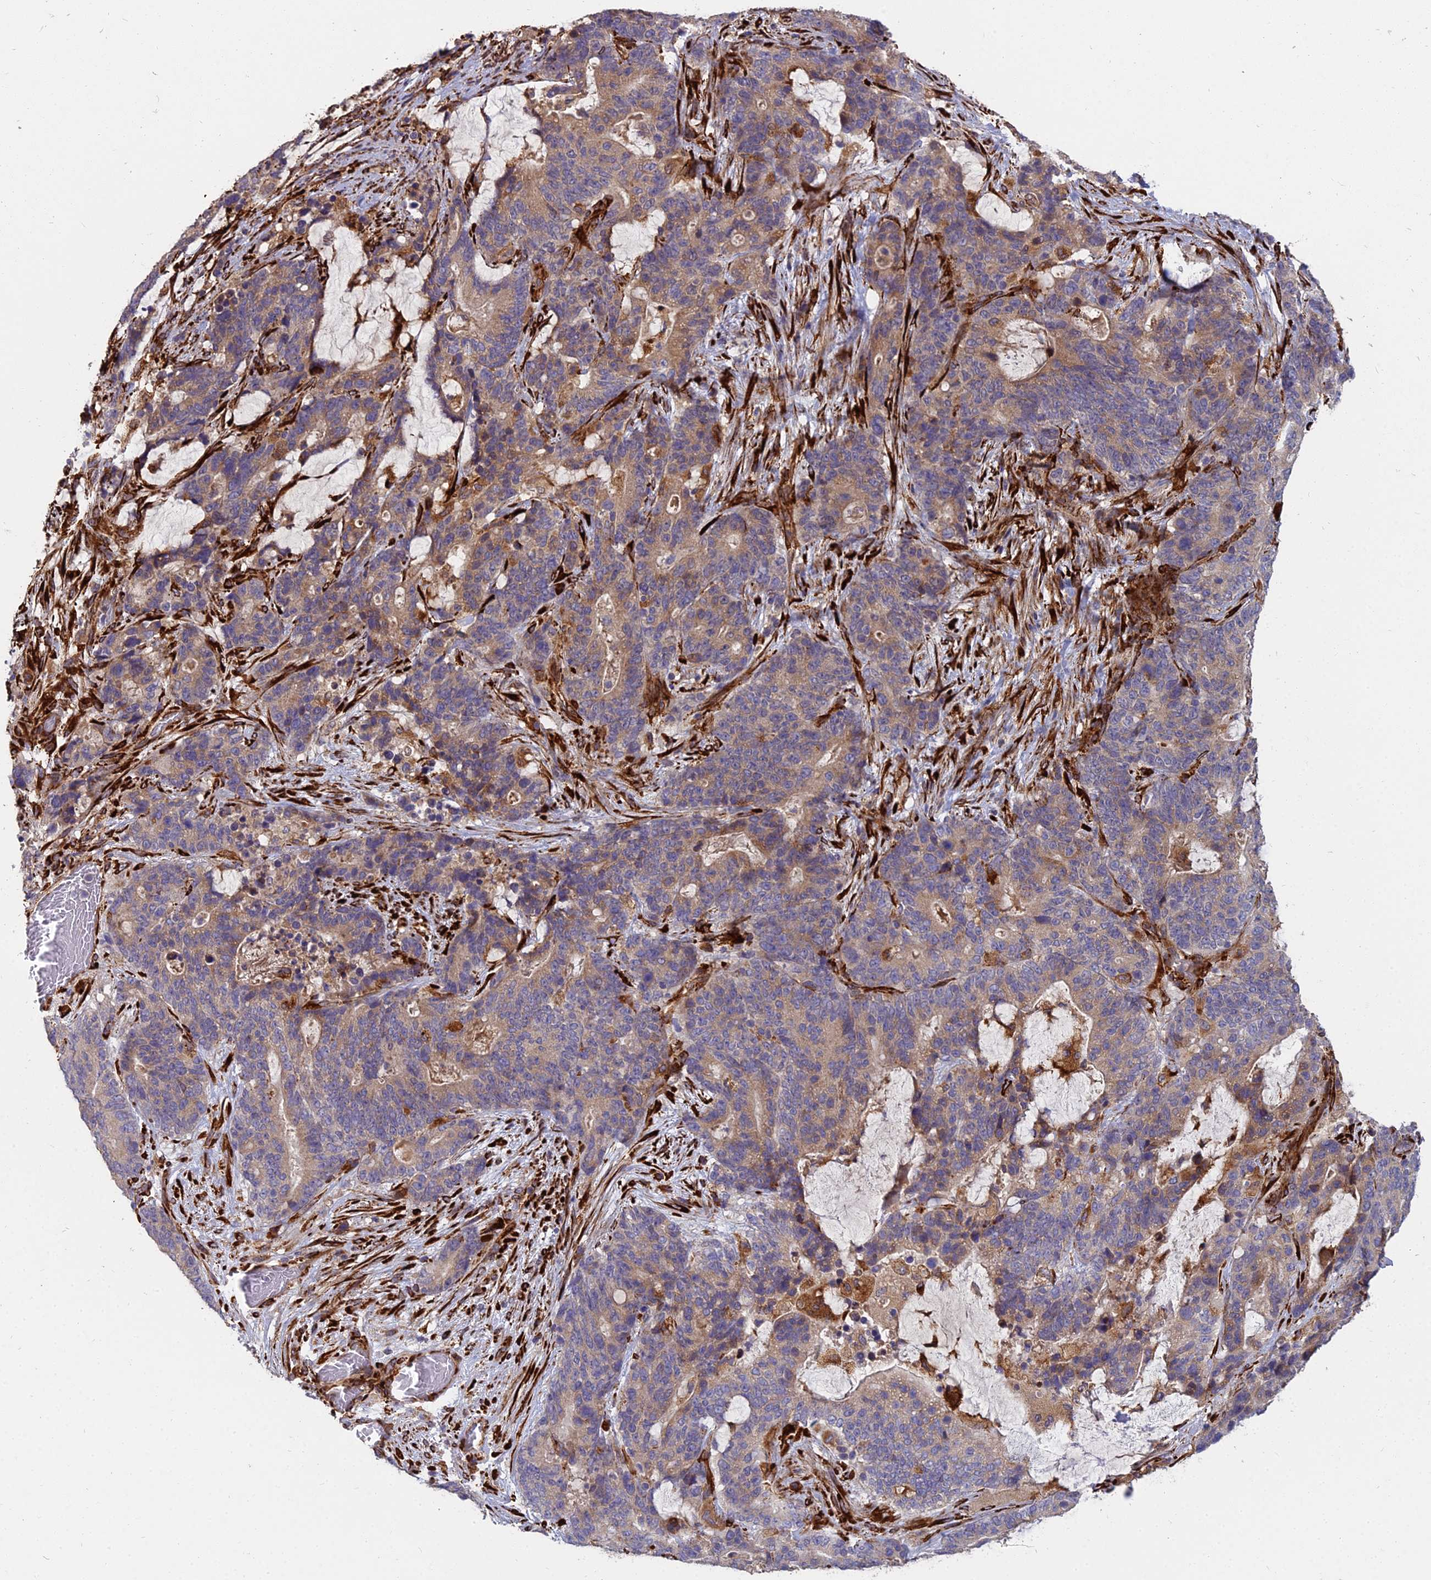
{"staining": {"intensity": "weak", "quantity": "25%-75%", "location": "cytoplasmic/membranous"}, "tissue": "stomach cancer", "cell_type": "Tumor cells", "image_type": "cancer", "snomed": [{"axis": "morphology", "description": "Normal tissue, NOS"}, {"axis": "morphology", "description": "Adenocarcinoma, NOS"}, {"axis": "topography", "description": "Stomach"}], "caption": "Tumor cells show low levels of weak cytoplasmic/membranous staining in approximately 25%-75% of cells in human stomach adenocarcinoma. The protein of interest is stained brown, and the nuclei are stained in blue (DAB (3,3'-diaminobenzidine) IHC with brightfield microscopy, high magnification).", "gene": "NDUFAF7", "patient": {"sex": "female", "age": 64}}